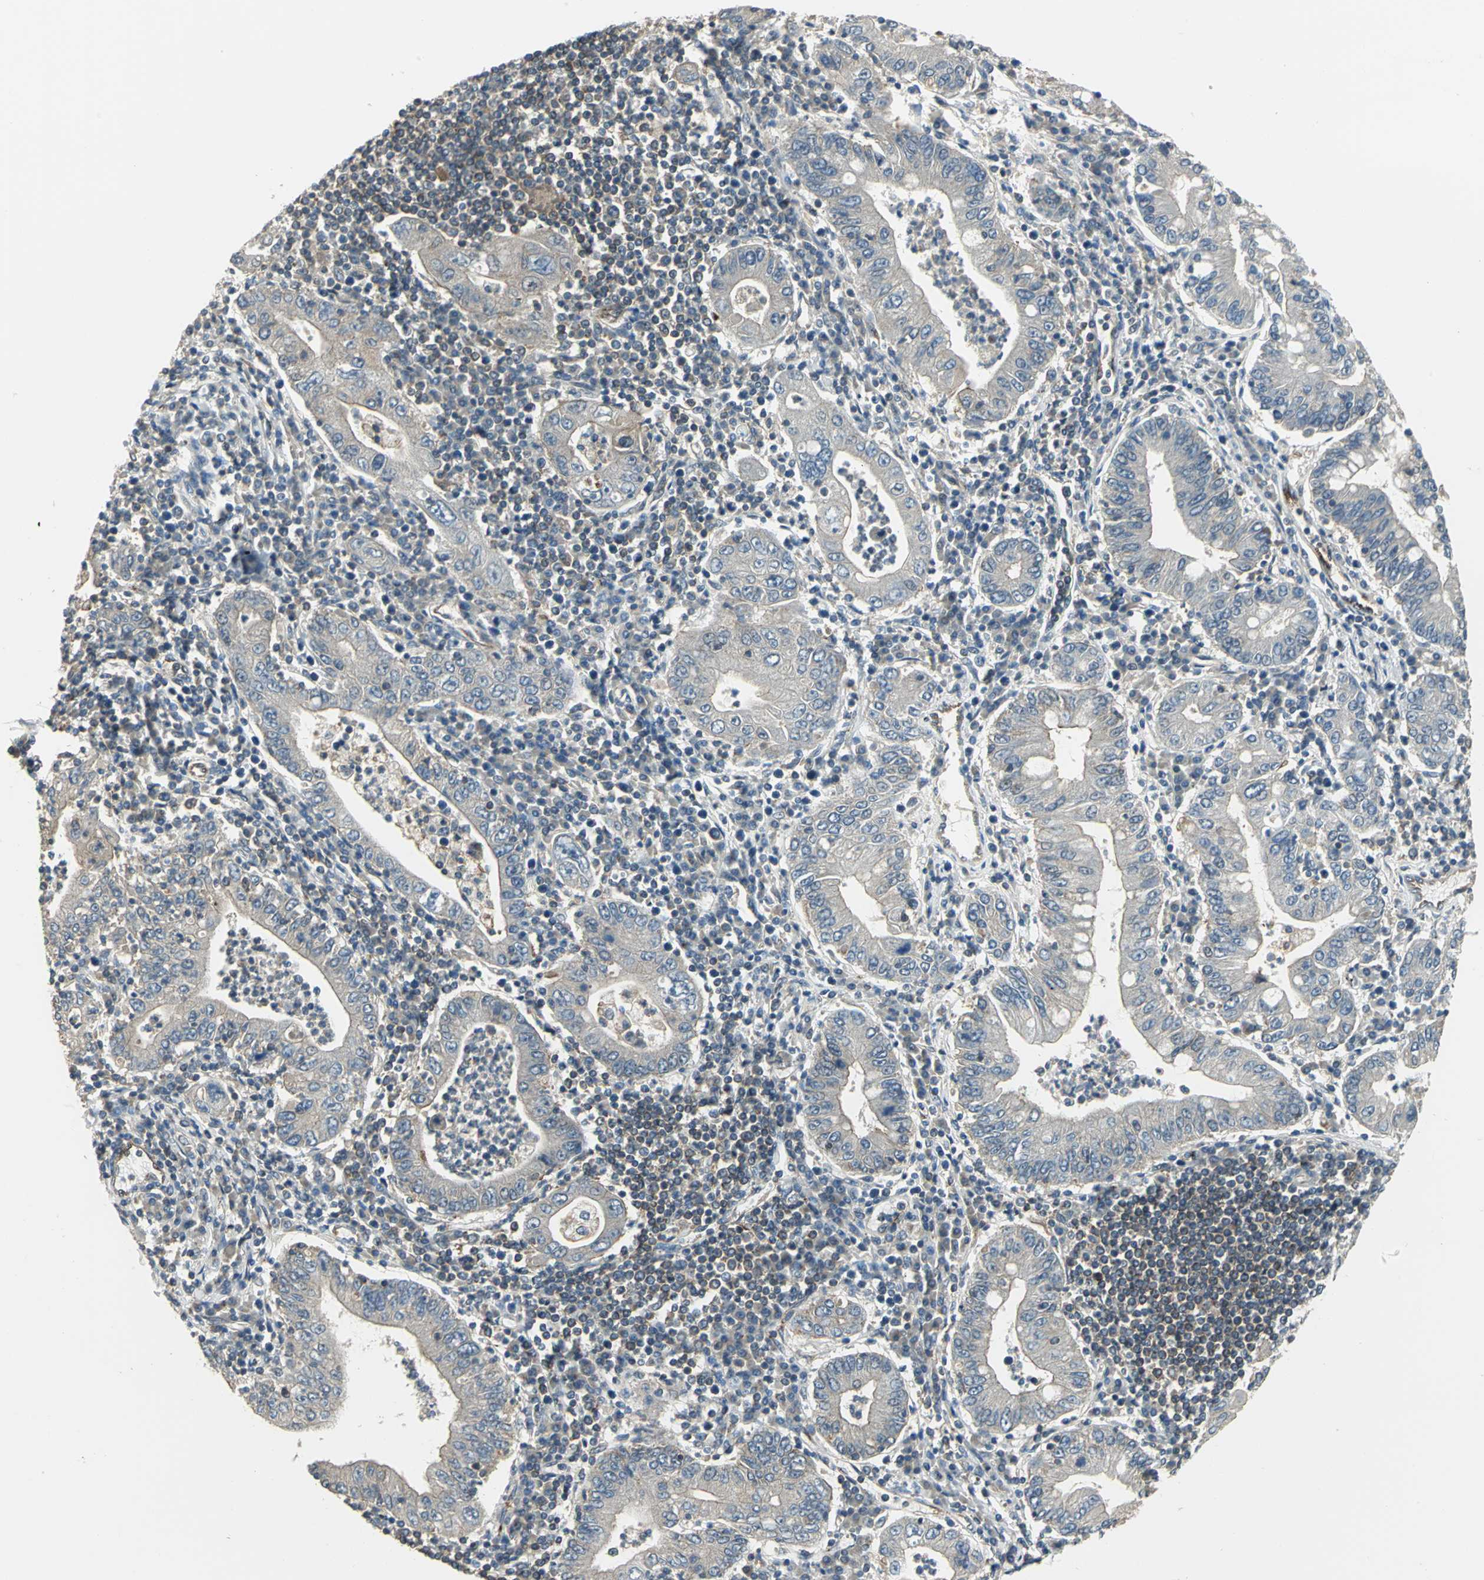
{"staining": {"intensity": "weak", "quantity": "<25%", "location": "cytoplasmic/membranous"}, "tissue": "stomach cancer", "cell_type": "Tumor cells", "image_type": "cancer", "snomed": [{"axis": "morphology", "description": "Normal tissue, NOS"}, {"axis": "morphology", "description": "Adenocarcinoma, NOS"}, {"axis": "topography", "description": "Esophagus"}, {"axis": "topography", "description": "Stomach, upper"}, {"axis": "topography", "description": "Peripheral nerve tissue"}], "caption": "This micrograph is of stomach adenocarcinoma stained with immunohistochemistry (IHC) to label a protein in brown with the nuclei are counter-stained blue. There is no expression in tumor cells.", "gene": "RAPGEF1", "patient": {"sex": "male", "age": 62}}